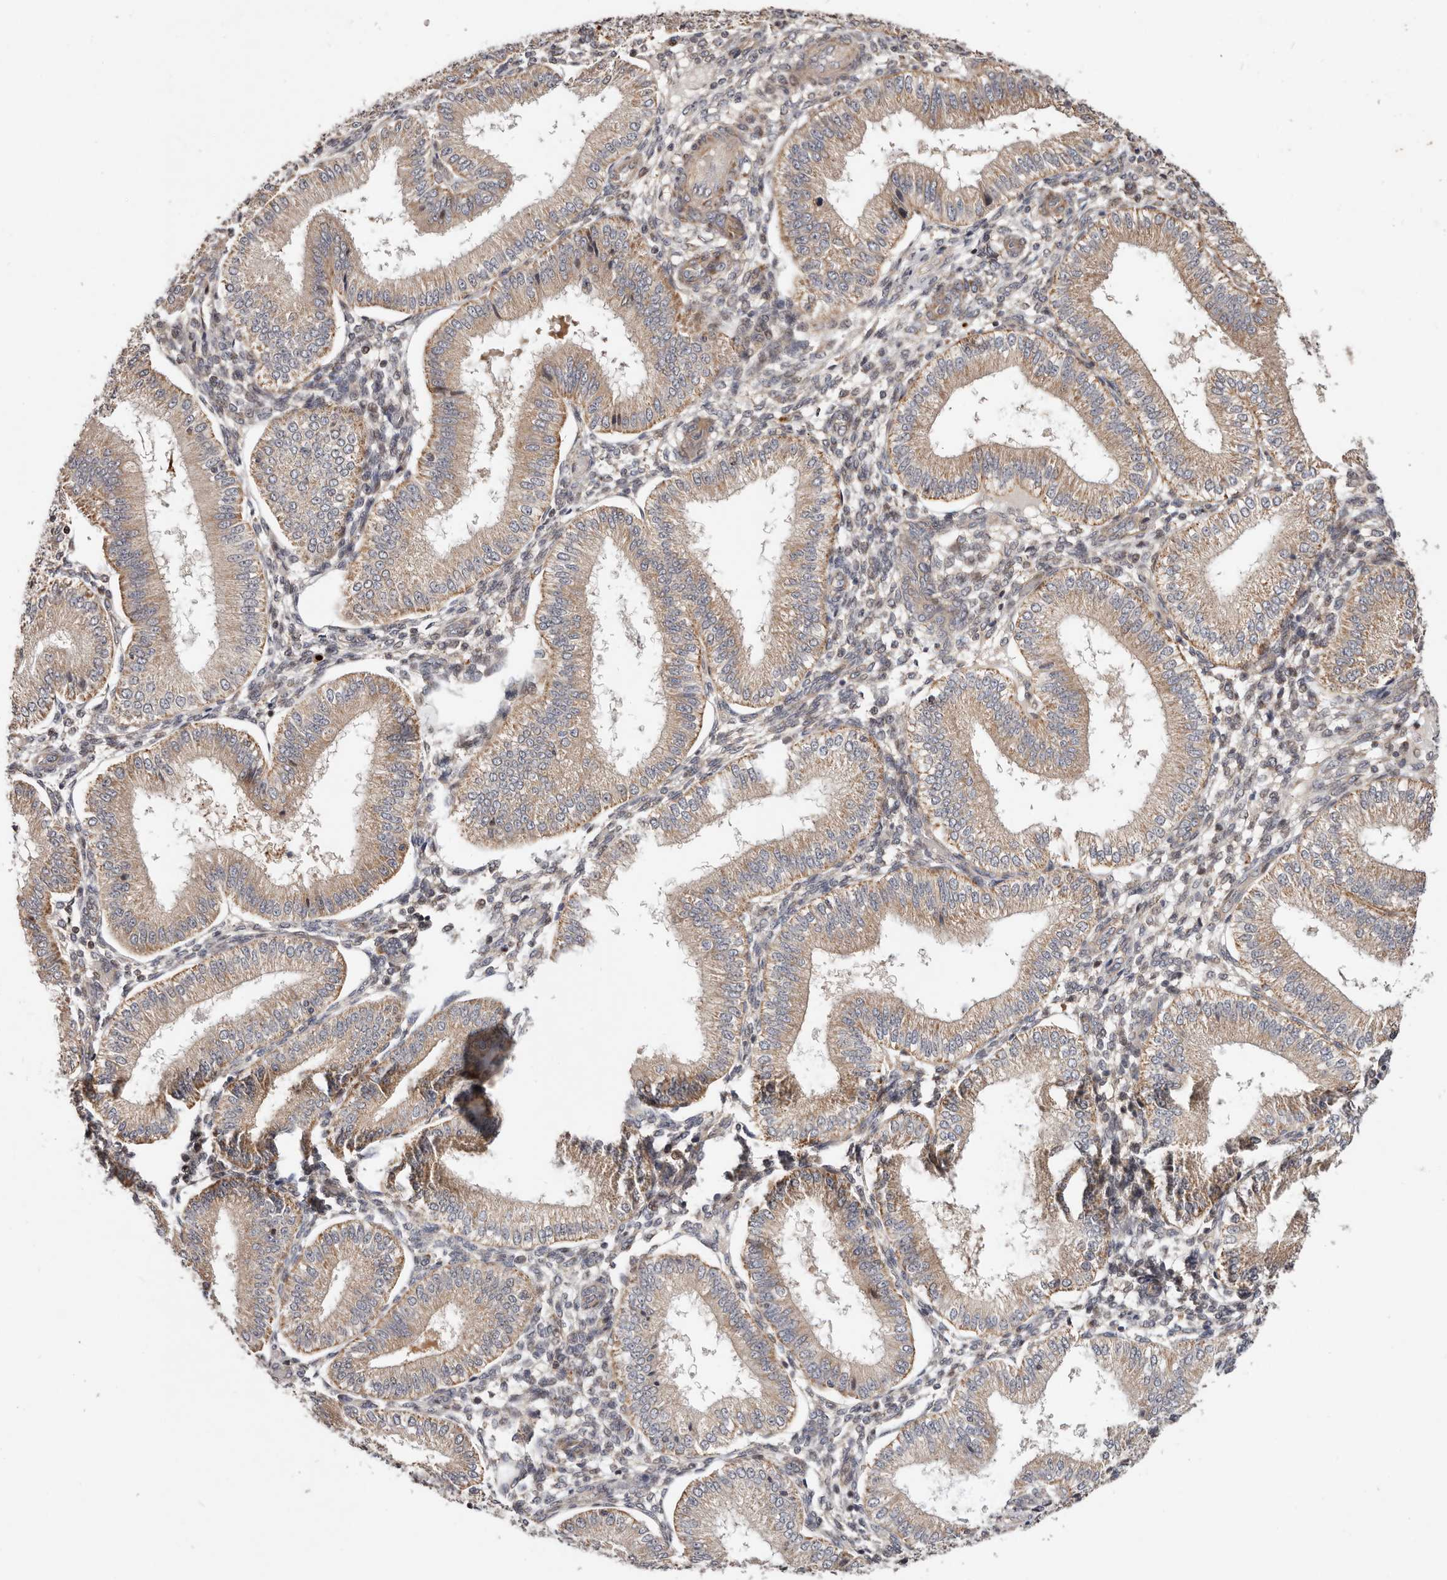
{"staining": {"intensity": "moderate", "quantity": "<25%", "location": "cytoplasmic/membranous"}, "tissue": "endometrium", "cell_type": "Cells in endometrial stroma", "image_type": "normal", "snomed": [{"axis": "morphology", "description": "Normal tissue, NOS"}, {"axis": "topography", "description": "Endometrium"}], "caption": "Cells in endometrial stroma show low levels of moderate cytoplasmic/membranous positivity in approximately <25% of cells in benign endometrium.", "gene": "USP33", "patient": {"sex": "female", "age": 39}}